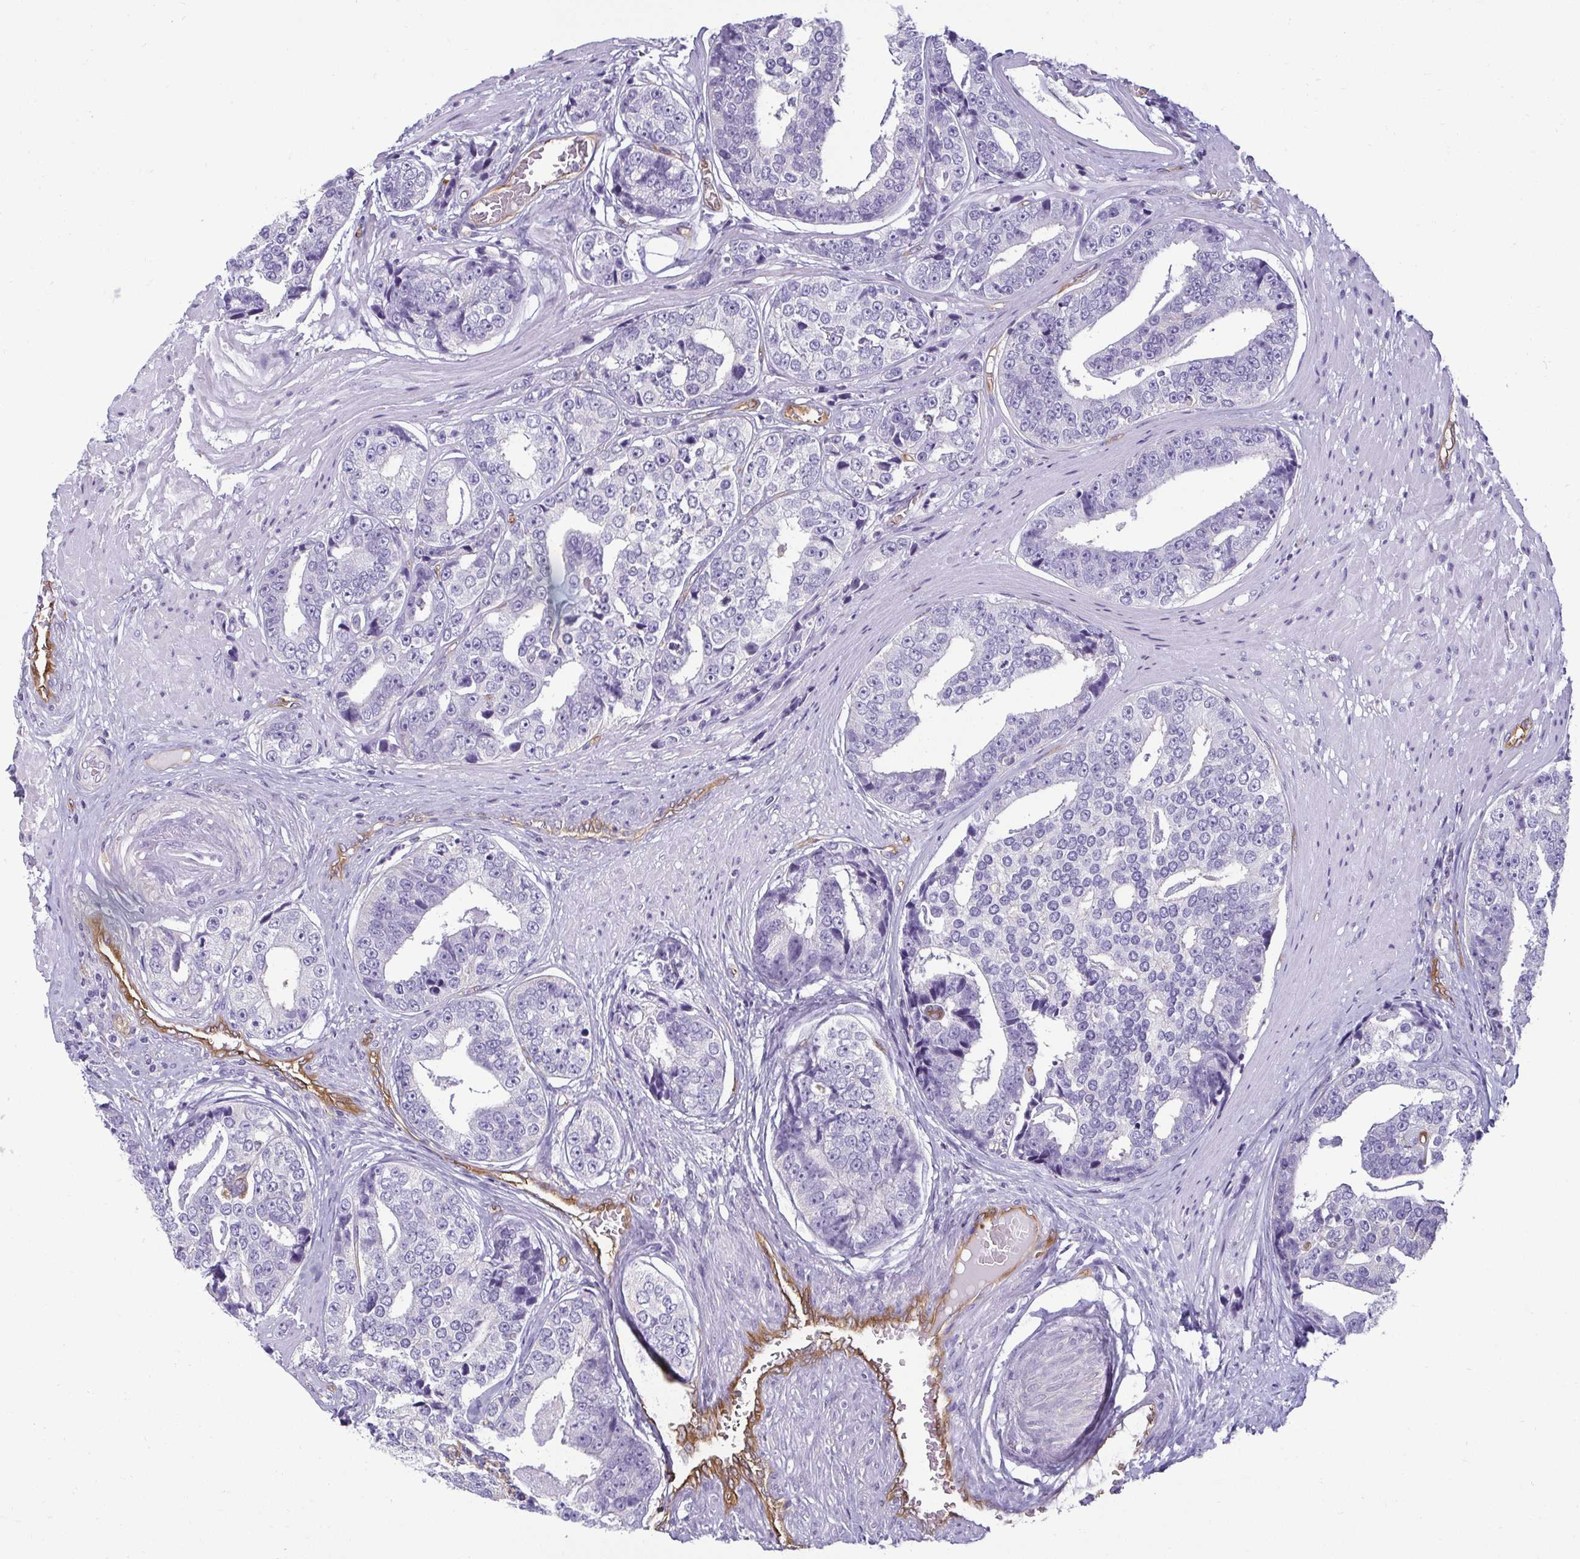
{"staining": {"intensity": "negative", "quantity": "none", "location": "none"}, "tissue": "prostate cancer", "cell_type": "Tumor cells", "image_type": "cancer", "snomed": [{"axis": "morphology", "description": "Adenocarcinoma, High grade"}, {"axis": "topography", "description": "Prostate"}], "caption": "An image of human prostate cancer is negative for staining in tumor cells.", "gene": "PDE2A", "patient": {"sex": "male", "age": 71}}